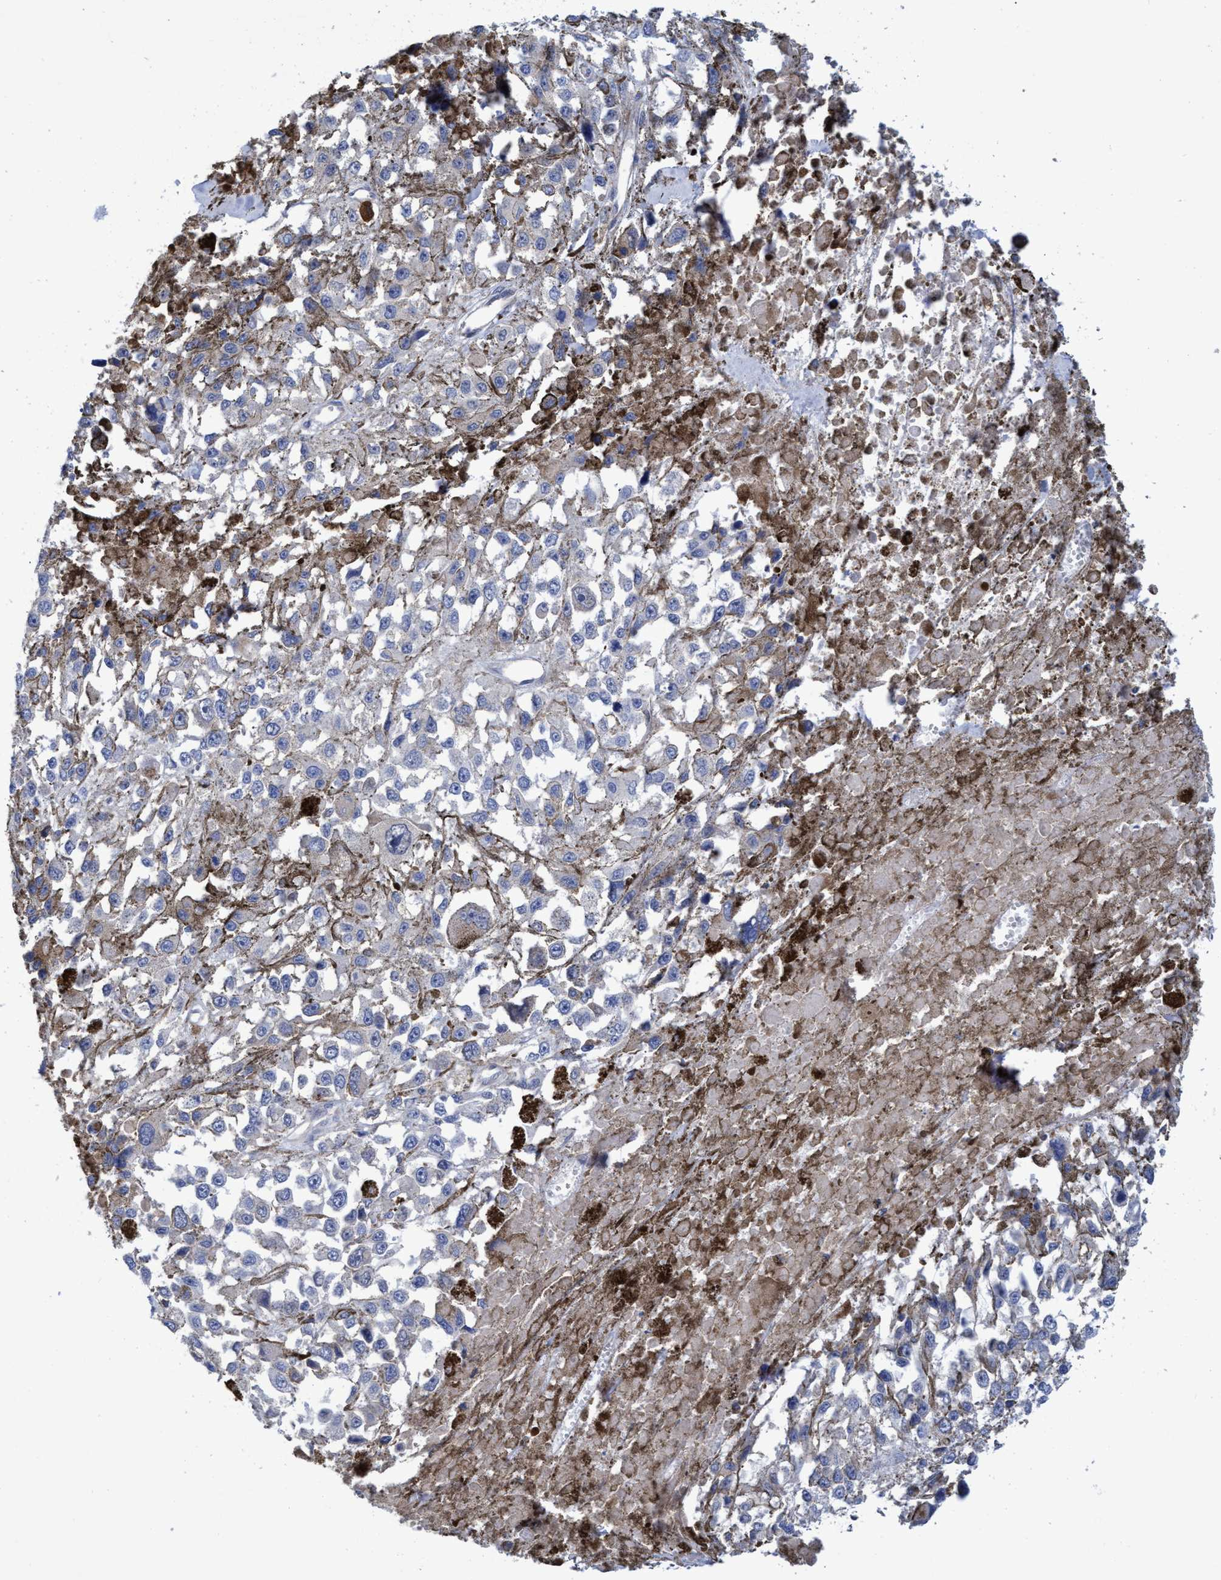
{"staining": {"intensity": "negative", "quantity": "none", "location": "none"}, "tissue": "melanoma", "cell_type": "Tumor cells", "image_type": "cancer", "snomed": [{"axis": "morphology", "description": "Malignant melanoma, Metastatic site"}, {"axis": "topography", "description": "Lymph node"}], "caption": "This micrograph is of melanoma stained with immunohistochemistry (IHC) to label a protein in brown with the nuclei are counter-stained blue. There is no staining in tumor cells.", "gene": "PNPO", "patient": {"sex": "male", "age": 59}}